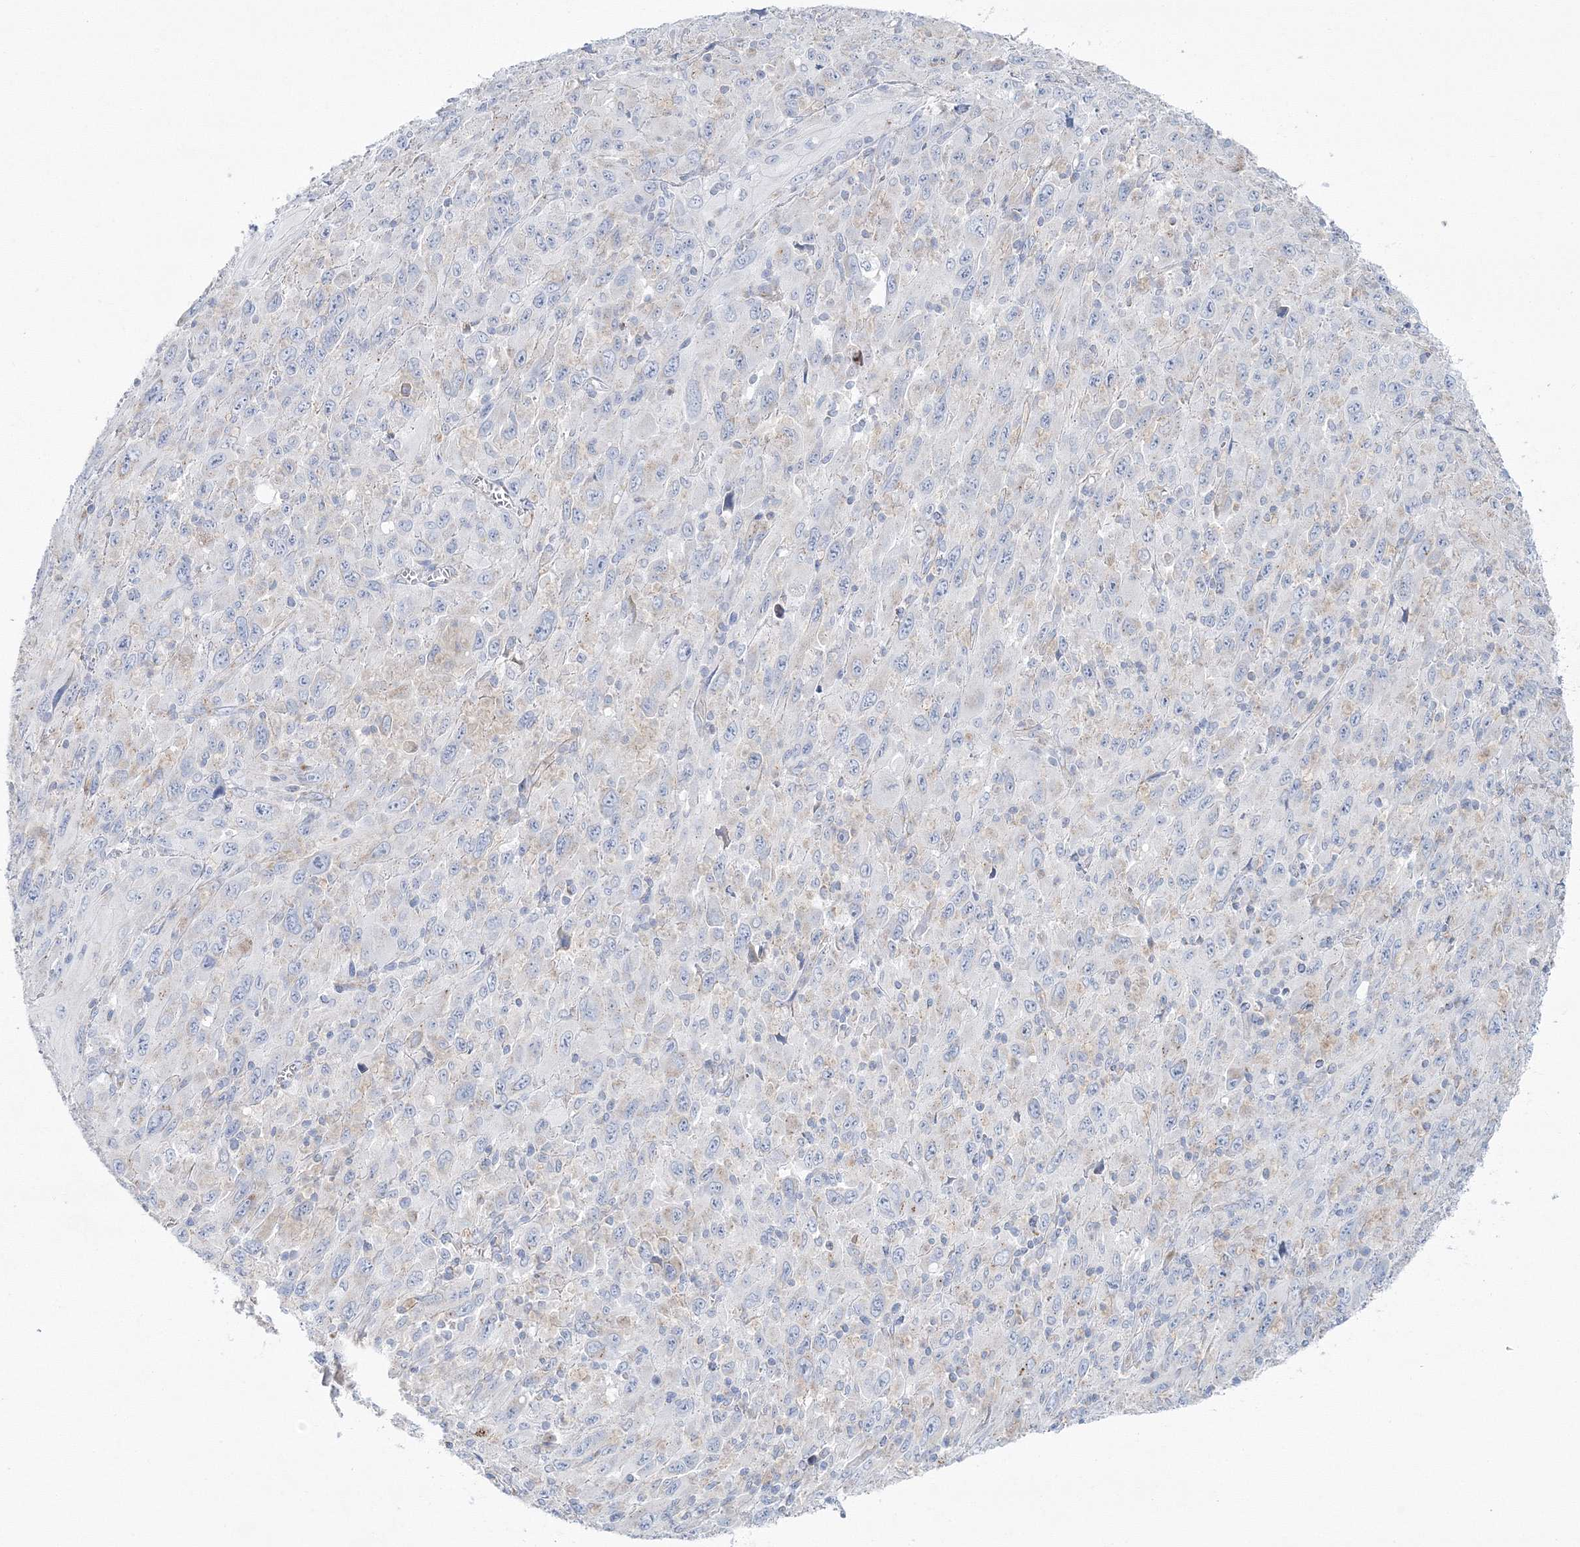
{"staining": {"intensity": "negative", "quantity": "none", "location": "none"}, "tissue": "melanoma", "cell_type": "Tumor cells", "image_type": "cancer", "snomed": [{"axis": "morphology", "description": "Malignant melanoma, Metastatic site"}, {"axis": "topography", "description": "Skin"}], "caption": "An immunohistochemistry (IHC) histopathology image of malignant melanoma (metastatic site) is shown. There is no staining in tumor cells of malignant melanoma (metastatic site).", "gene": "HIBCH", "patient": {"sex": "female", "age": 56}}